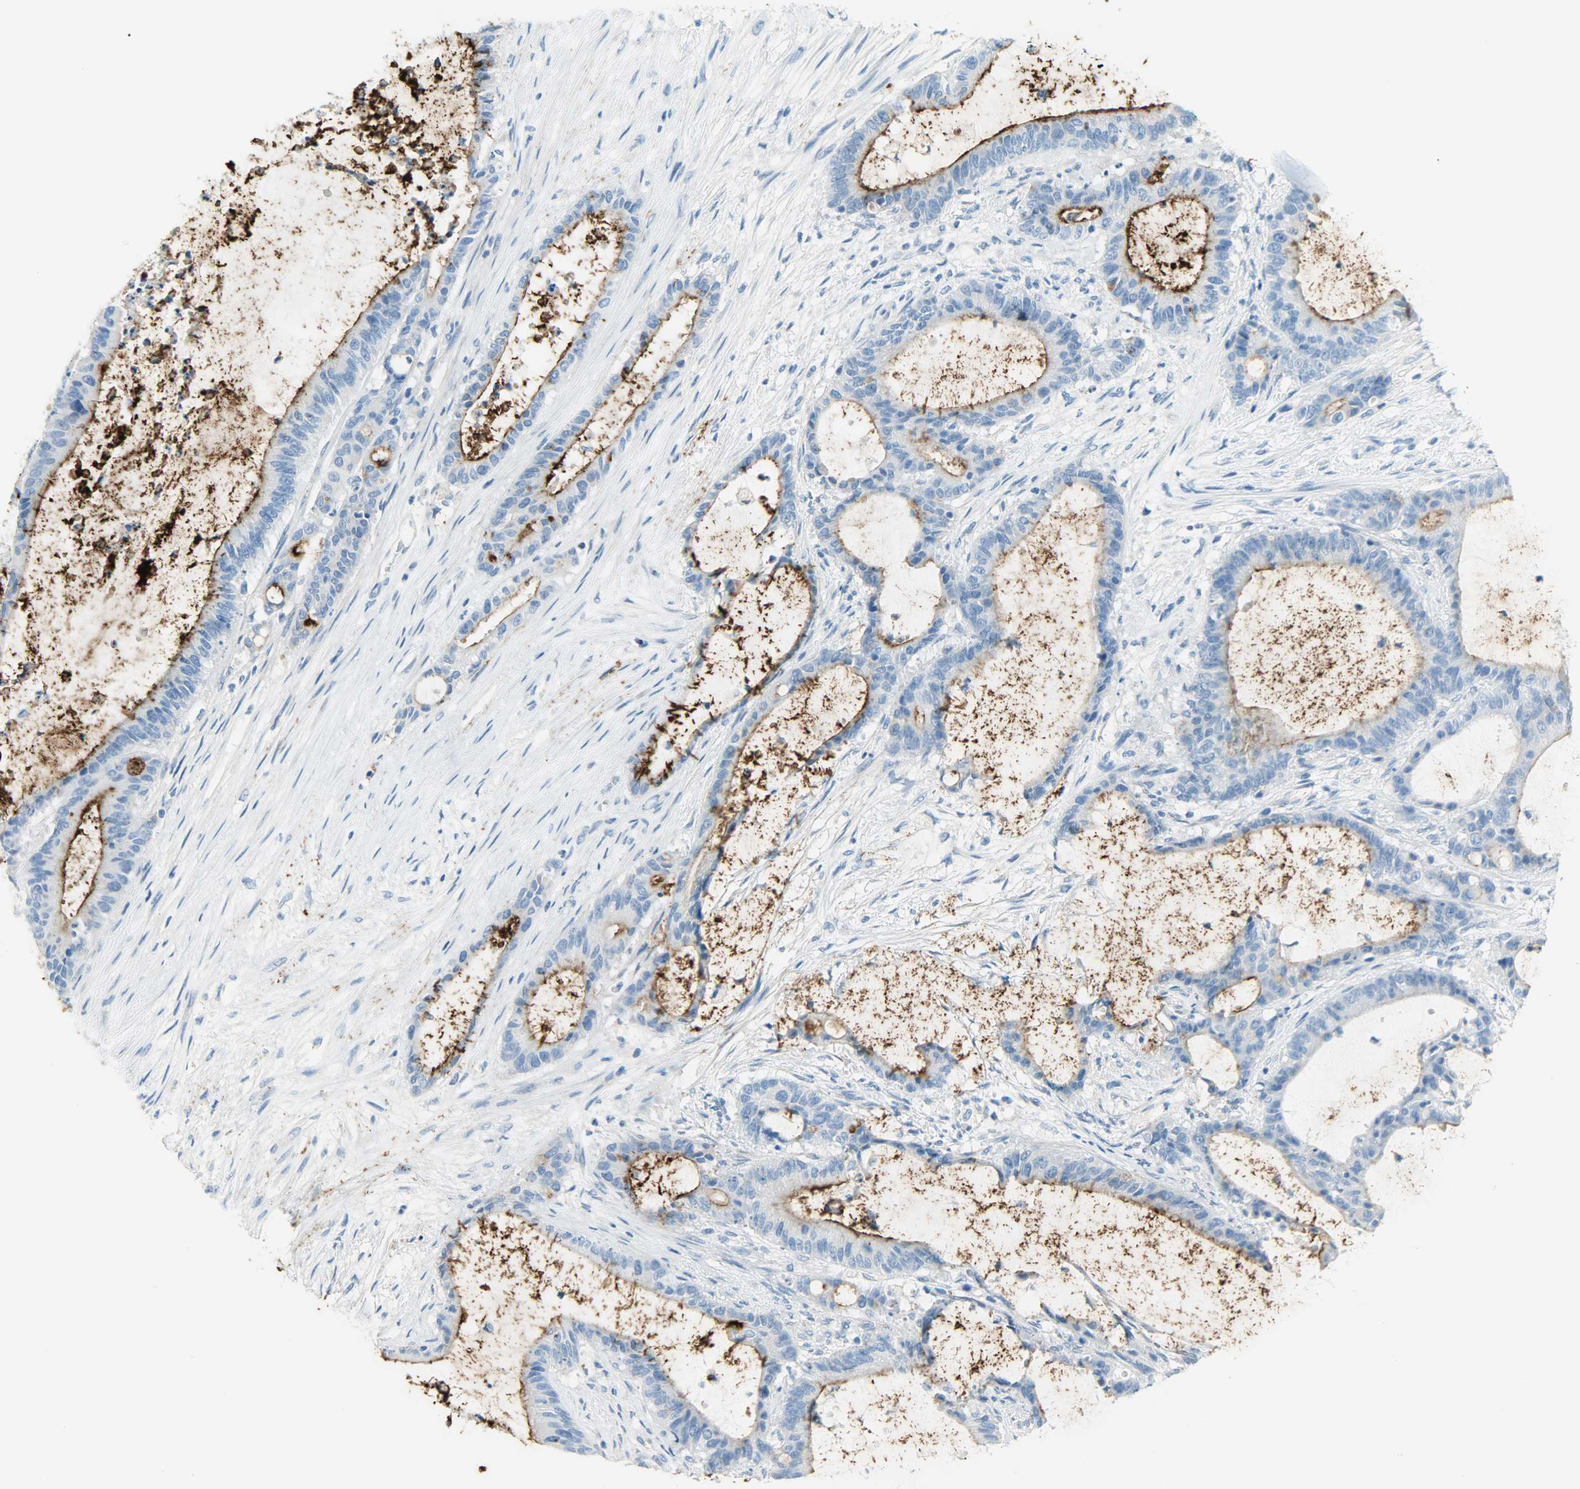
{"staining": {"intensity": "strong", "quantity": ">75%", "location": "cytoplasmic/membranous"}, "tissue": "liver cancer", "cell_type": "Tumor cells", "image_type": "cancer", "snomed": [{"axis": "morphology", "description": "Cholangiocarcinoma"}, {"axis": "topography", "description": "Liver"}], "caption": "Immunohistochemical staining of human cholangiocarcinoma (liver) shows strong cytoplasmic/membranous protein positivity in about >75% of tumor cells.", "gene": "PROM1", "patient": {"sex": "female", "age": 73}}